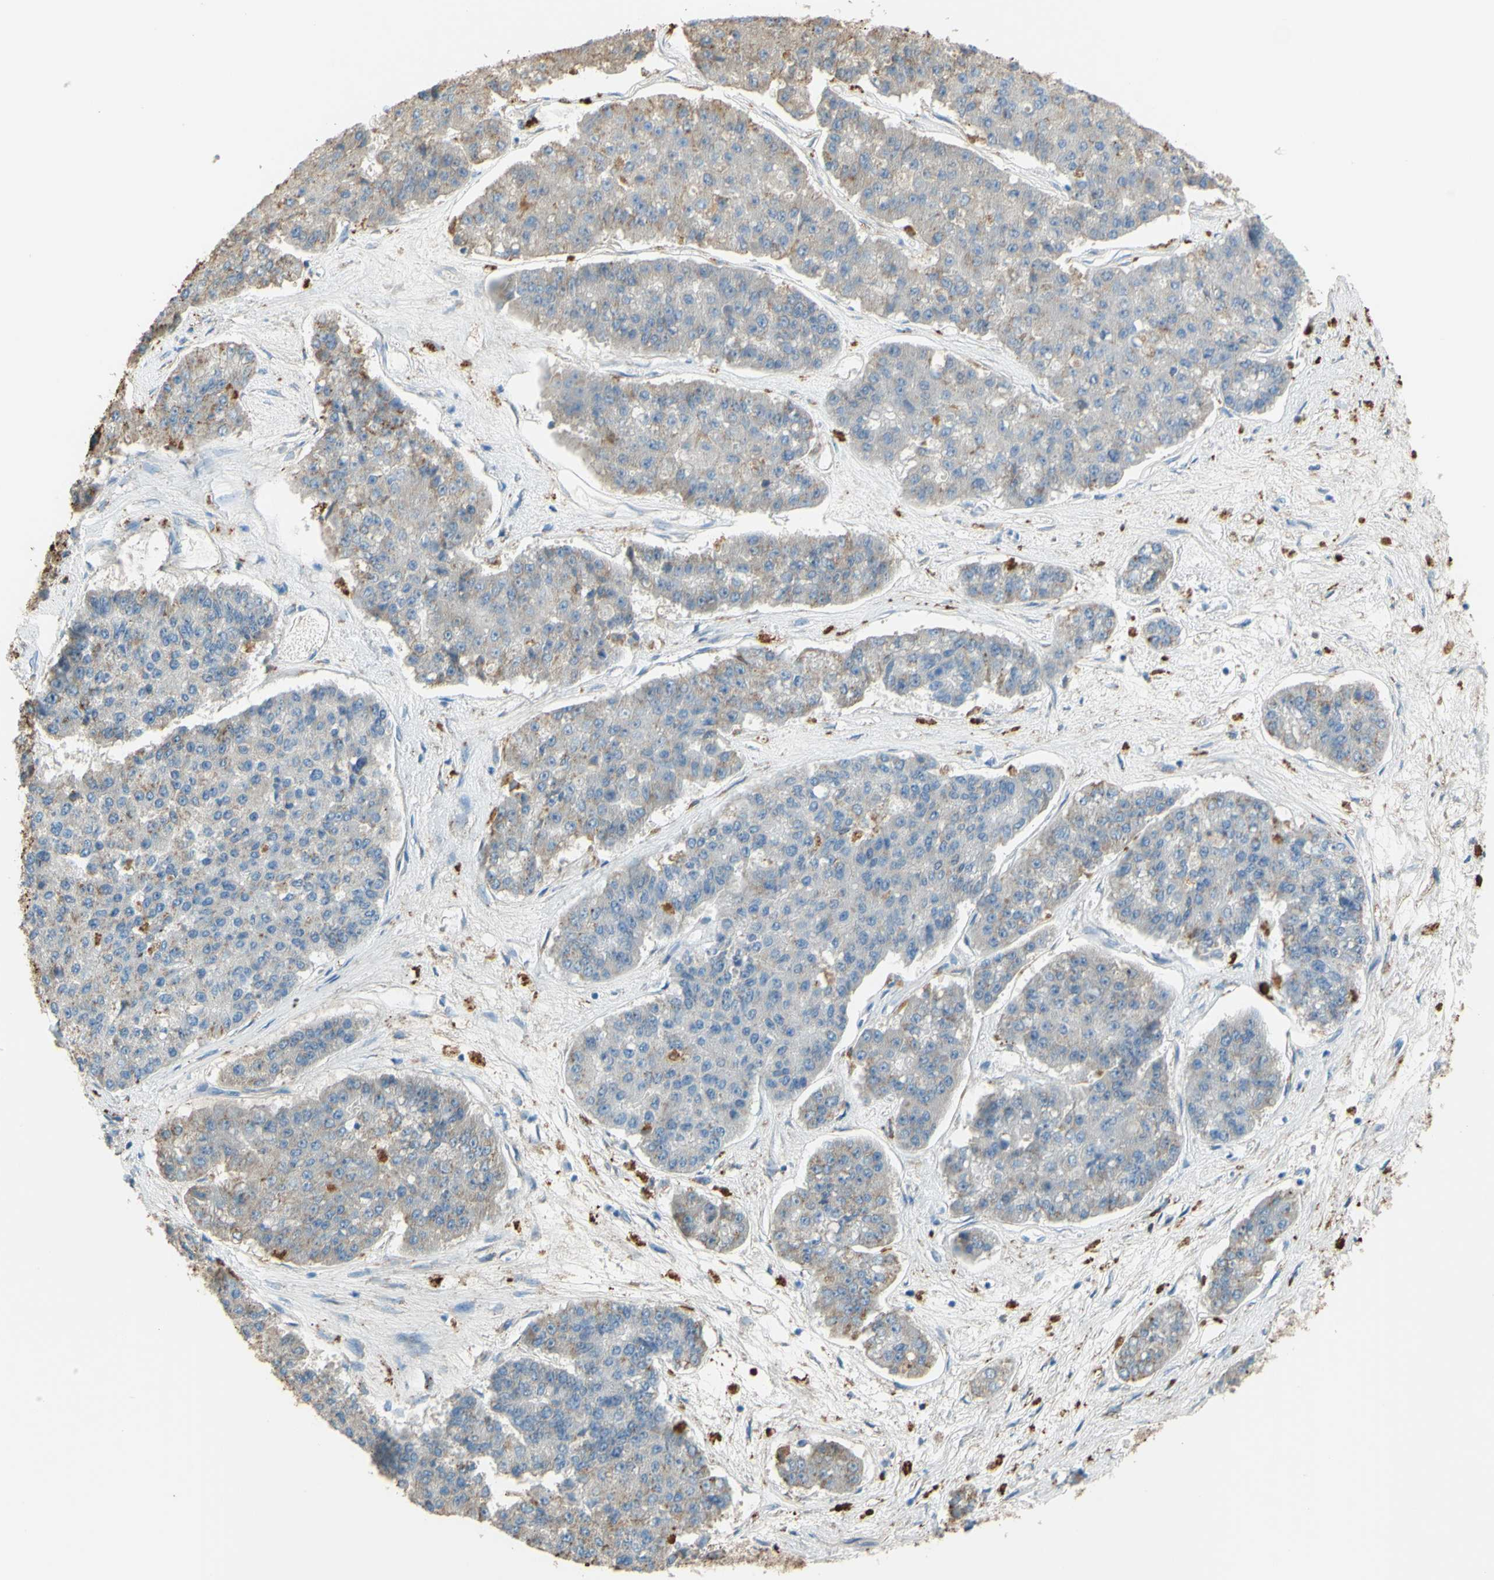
{"staining": {"intensity": "weak", "quantity": "25%-75%", "location": "cytoplasmic/membranous"}, "tissue": "pancreatic cancer", "cell_type": "Tumor cells", "image_type": "cancer", "snomed": [{"axis": "morphology", "description": "Adenocarcinoma, NOS"}, {"axis": "topography", "description": "Pancreas"}], "caption": "Immunohistochemical staining of human adenocarcinoma (pancreatic) shows weak cytoplasmic/membranous protein expression in about 25%-75% of tumor cells. Using DAB (3,3'-diaminobenzidine) (brown) and hematoxylin (blue) stains, captured at high magnification using brightfield microscopy.", "gene": "CTSD", "patient": {"sex": "male", "age": 50}}